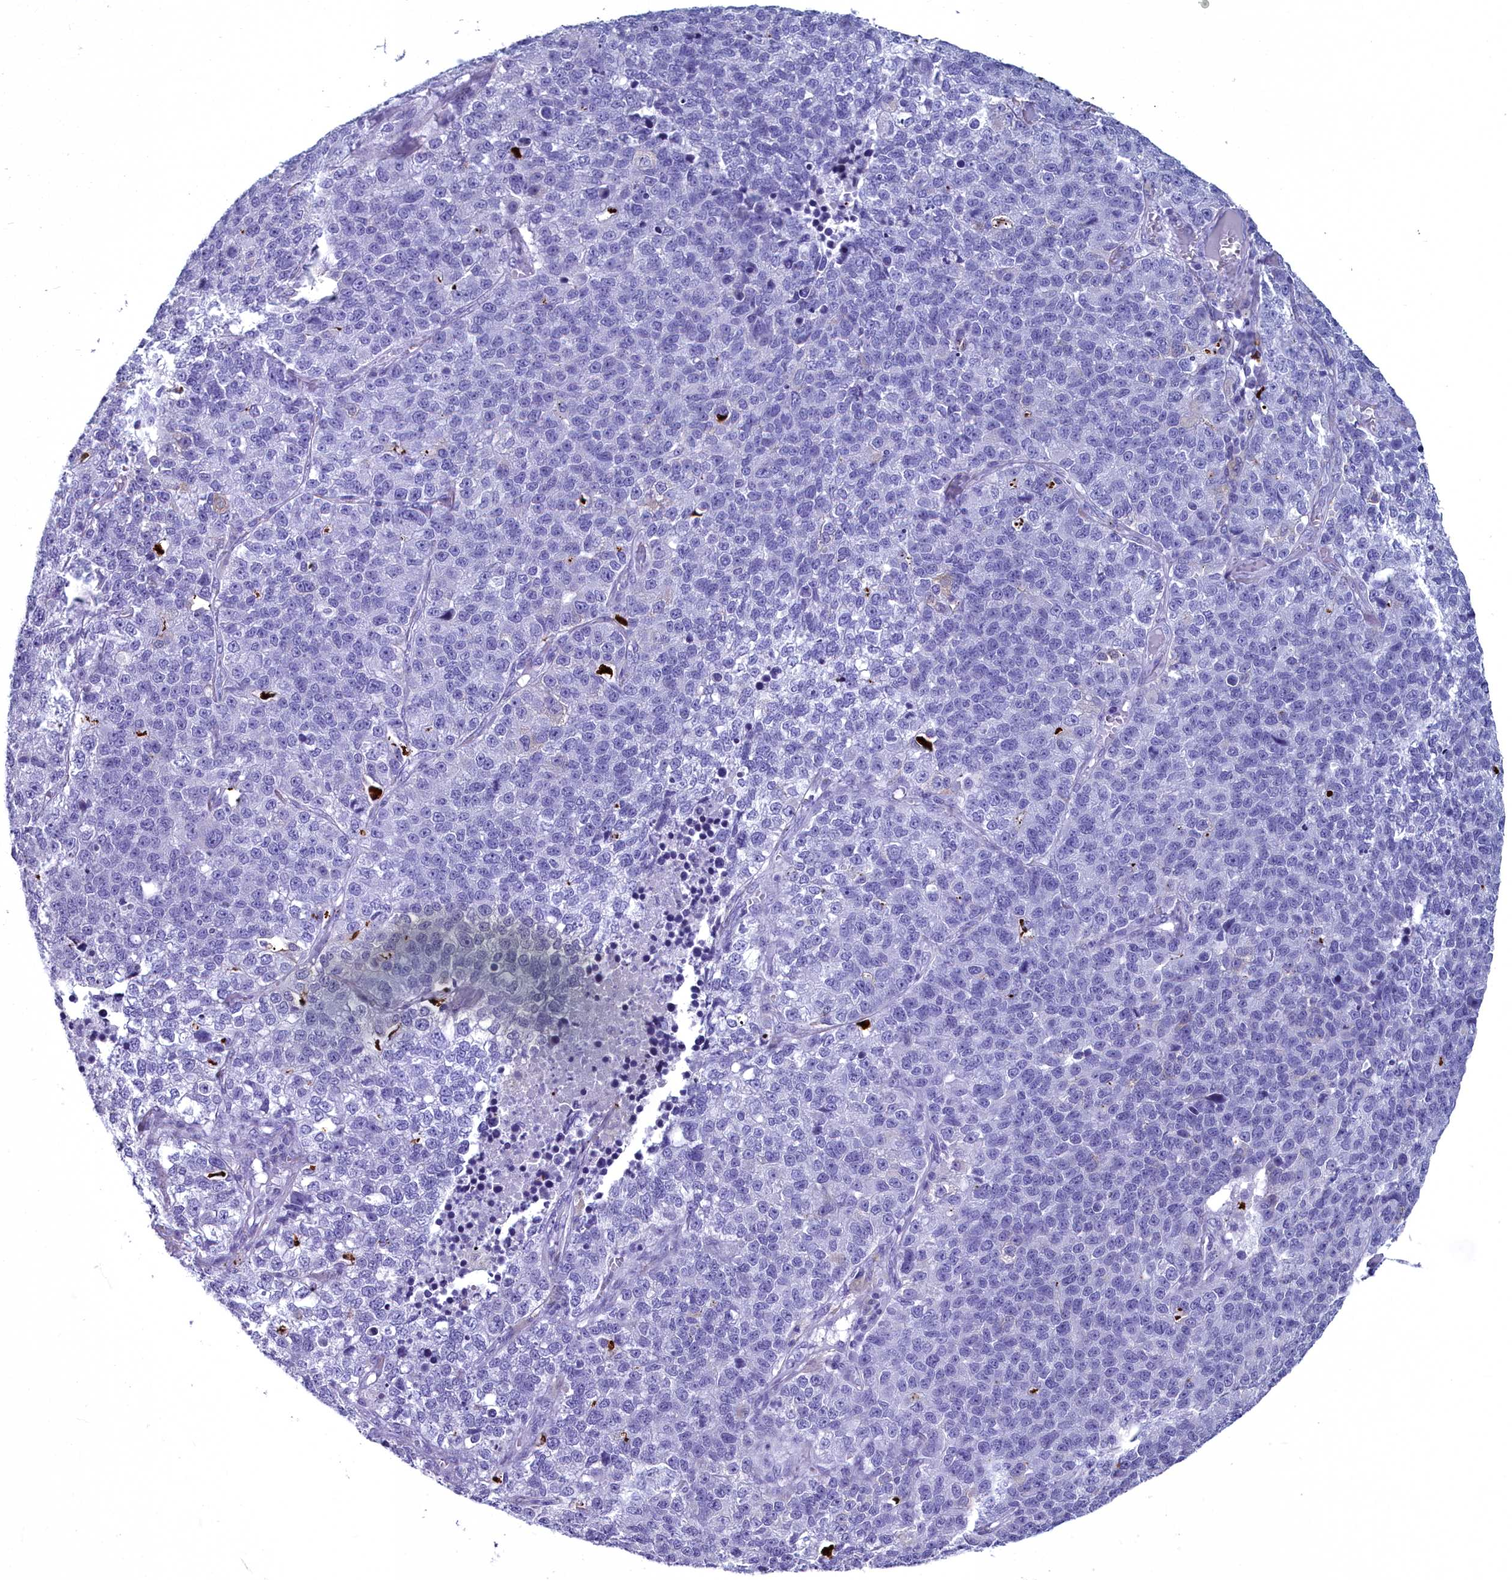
{"staining": {"intensity": "negative", "quantity": "none", "location": "none"}, "tissue": "lung cancer", "cell_type": "Tumor cells", "image_type": "cancer", "snomed": [{"axis": "morphology", "description": "Adenocarcinoma, NOS"}, {"axis": "topography", "description": "Lung"}], "caption": "This is an IHC micrograph of human lung cancer. There is no expression in tumor cells.", "gene": "MAP6", "patient": {"sex": "male", "age": 49}}